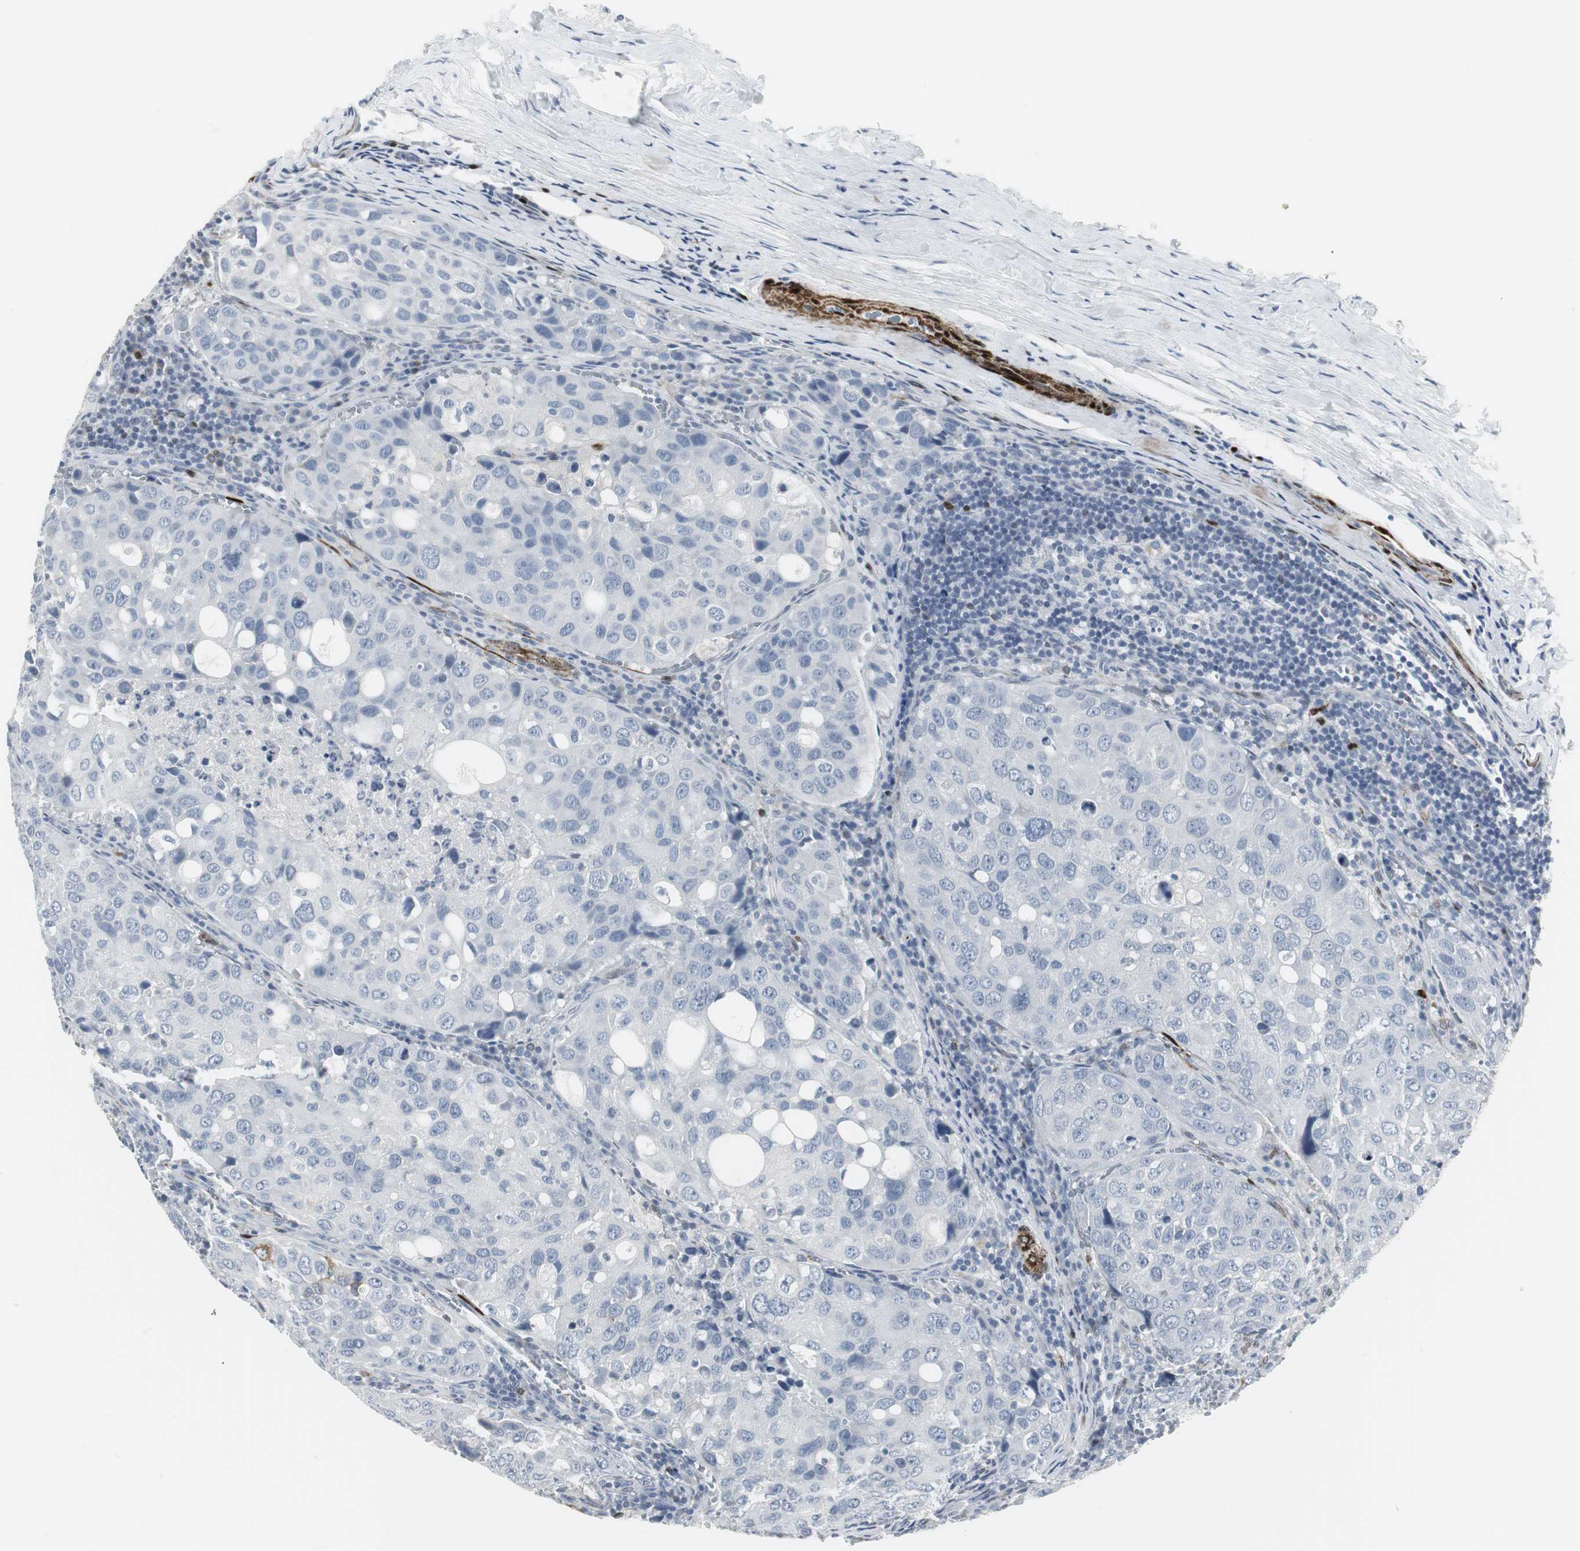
{"staining": {"intensity": "negative", "quantity": "none", "location": "none"}, "tissue": "urothelial cancer", "cell_type": "Tumor cells", "image_type": "cancer", "snomed": [{"axis": "morphology", "description": "Urothelial carcinoma, High grade"}, {"axis": "topography", "description": "Lymph node"}, {"axis": "topography", "description": "Urinary bladder"}], "caption": "A micrograph of urothelial carcinoma (high-grade) stained for a protein demonstrates no brown staining in tumor cells.", "gene": "PPP1R14A", "patient": {"sex": "male", "age": 51}}